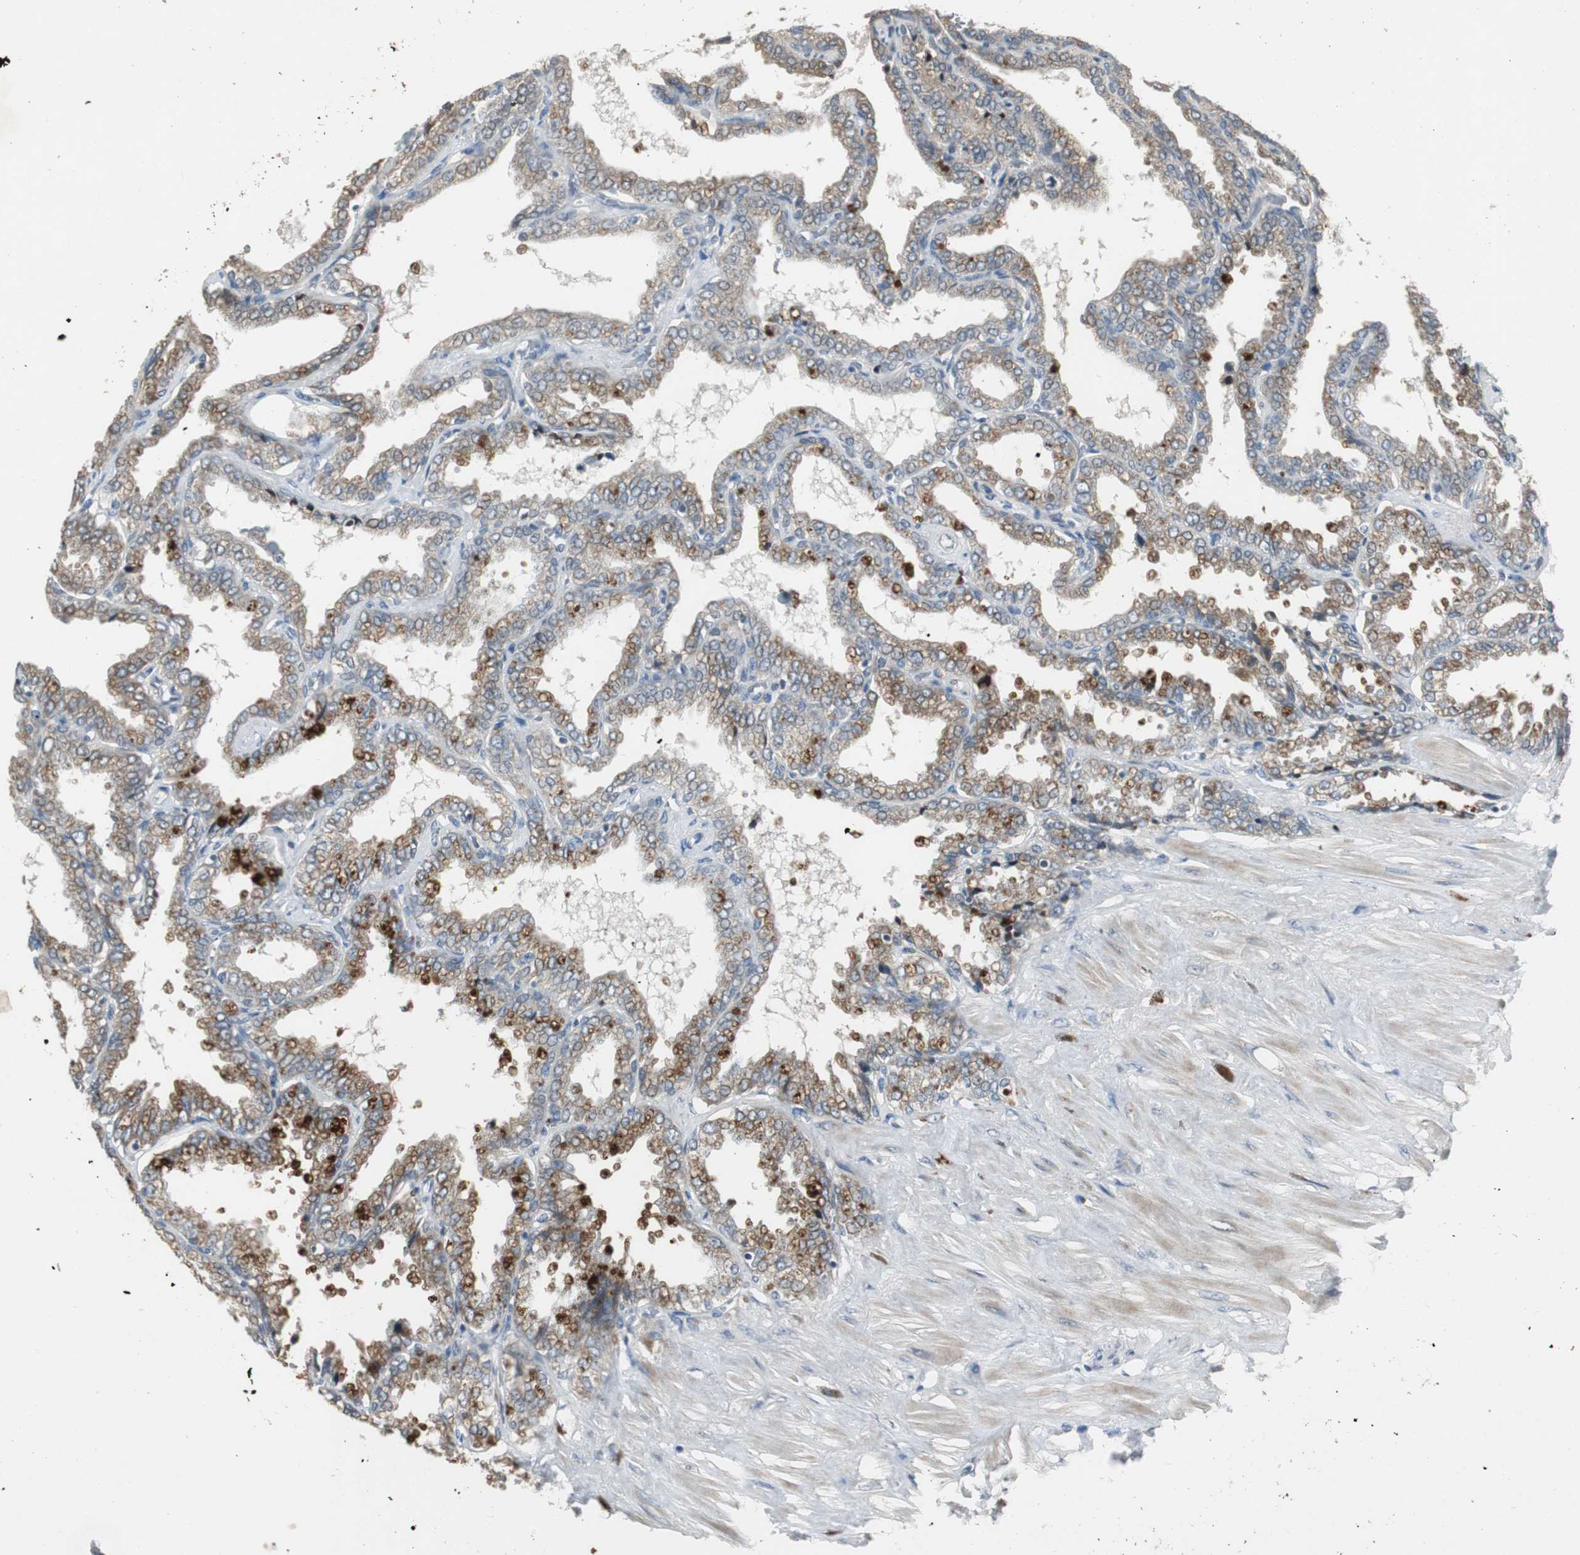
{"staining": {"intensity": "strong", "quantity": "<25%", "location": "cytoplasmic/membranous,nuclear"}, "tissue": "seminal vesicle", "cell_type": "Glandular cells", "image_type": "normal", "snomed": [{"axis": "morphology", "description": "Normal tissue, NOS"}, {"axis": "topography", "description": "Seminal veicle"}], "caption": "A medium amount of strong cytoplasmic/membranous,nuclear expression is appreciated in approximately <25% of glandular cells in benign seminal vesicle. (Brightfield microscopy of DAB IHC at high magnification).", "gene": "MYT1", "patient": {"sex": "male", "age": 46}}